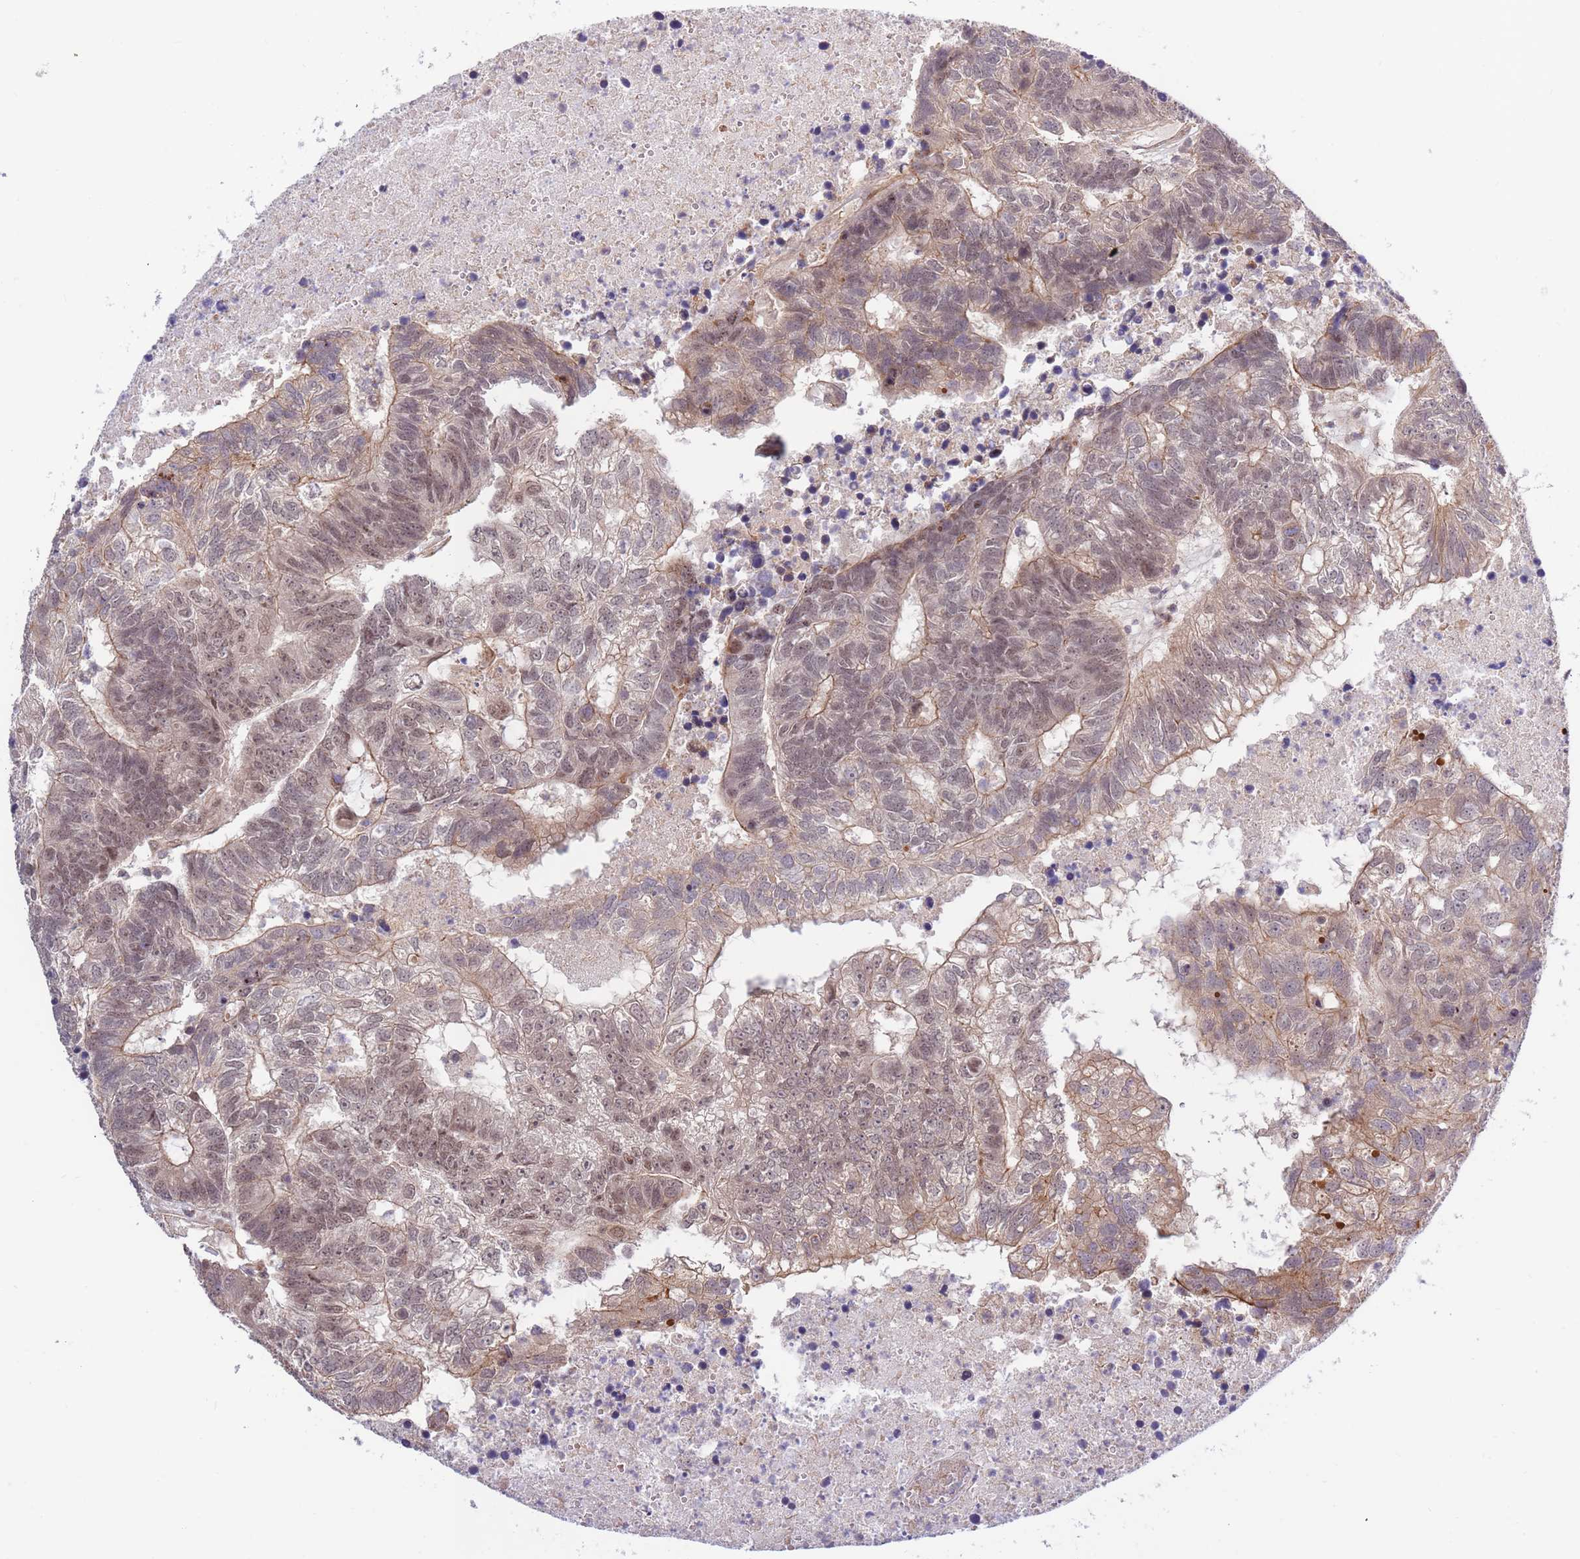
{"staining": {"intensity": "weak", "quantity": "25%-75%", "location": "cytoplasmic/membranous"}, "tissue": "colorectal cancer", "cell_type": "Tumor cells", "image_type": "cancer", "snomed": [{"axis": "morphology", "description": "Adenocarcinoma, NOS"}, {"axis": "topography", "description": "Colon"}], "caption": "The immunohistochemical stain labels weak cytoplasmic/membranous staining in tumor cells of colorectal adenocarcinoma tissue.", "gene": "HAUS3", "patient": {"sex": "female", "age": 48}}